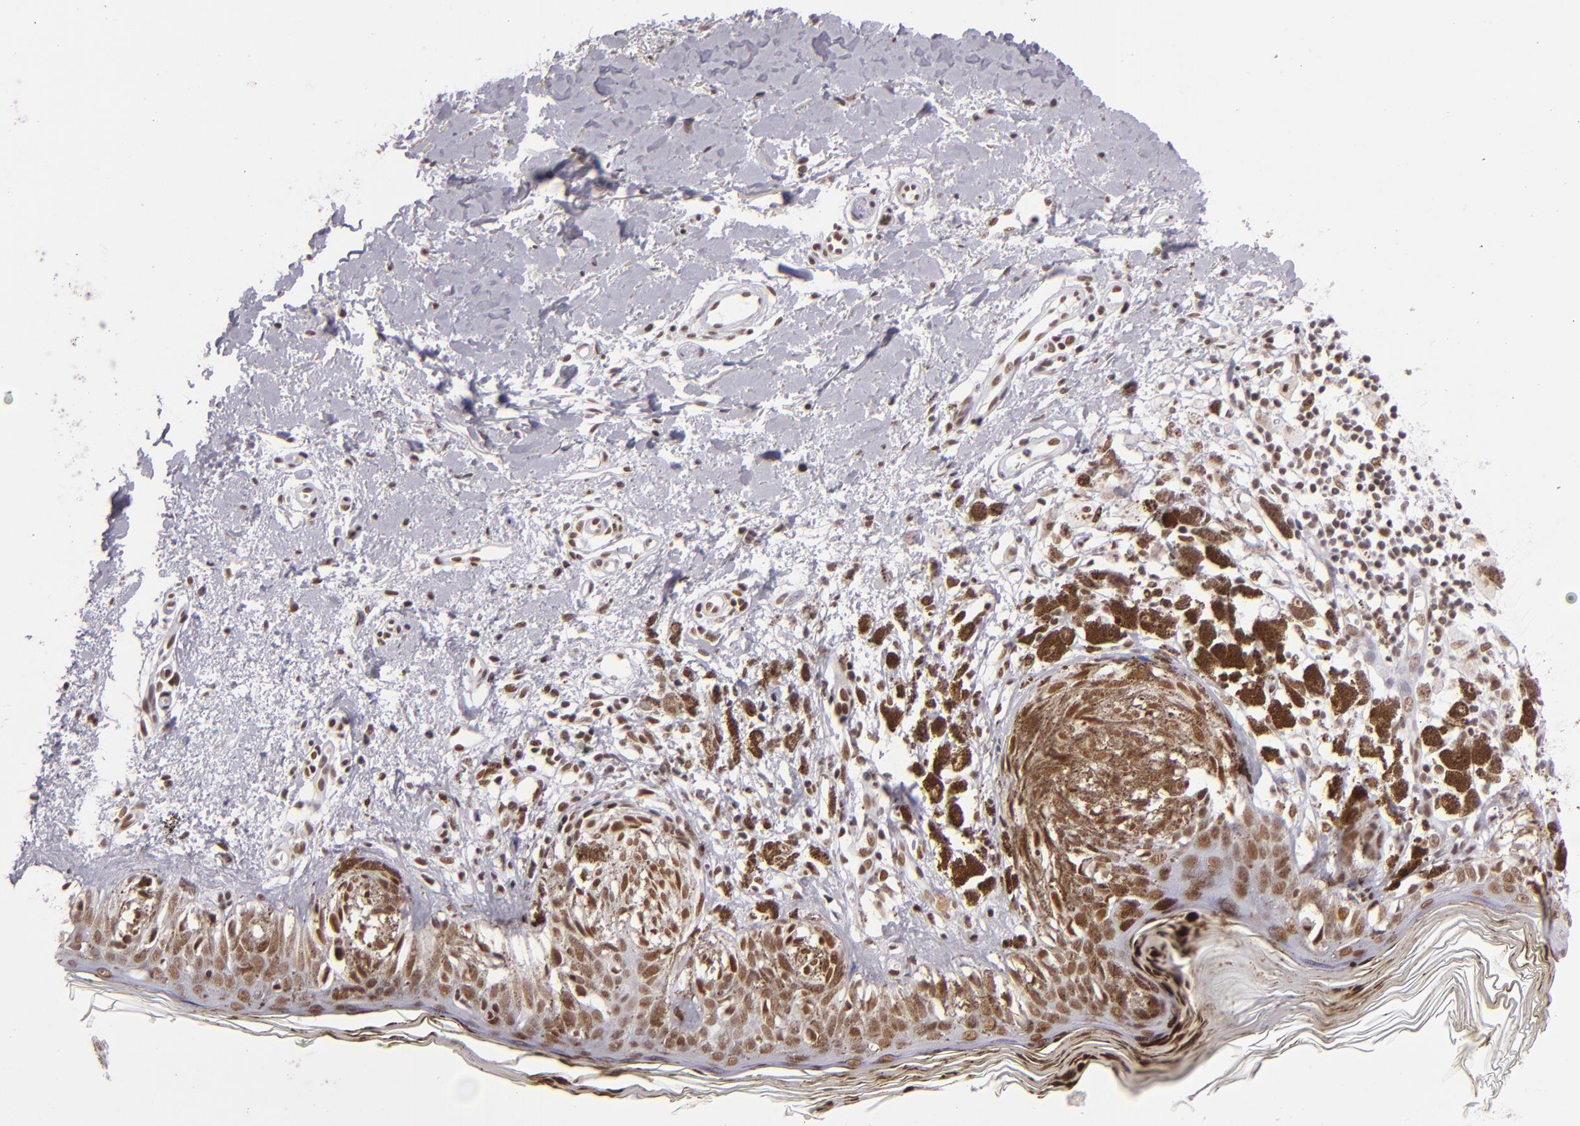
{"staining": {"intensity": "moderate", "quantity": ">75%", "location": "nuclear"}, "tissue": "melanoma", "cell_type": "Tumor cells", "image_type": "cancer", "snomed": [{"axis": "morphology", "description": "Malignant melanoma, NOS"}, {"axis": "topography", "description": "Skin"}], "caption": "The image shows a brown stain indicating the presence of a protein in the nuclear of tumor cells in malignant melanoma.", "gene": "BRD8", "patient": {"sex": "male", "age": 88}}